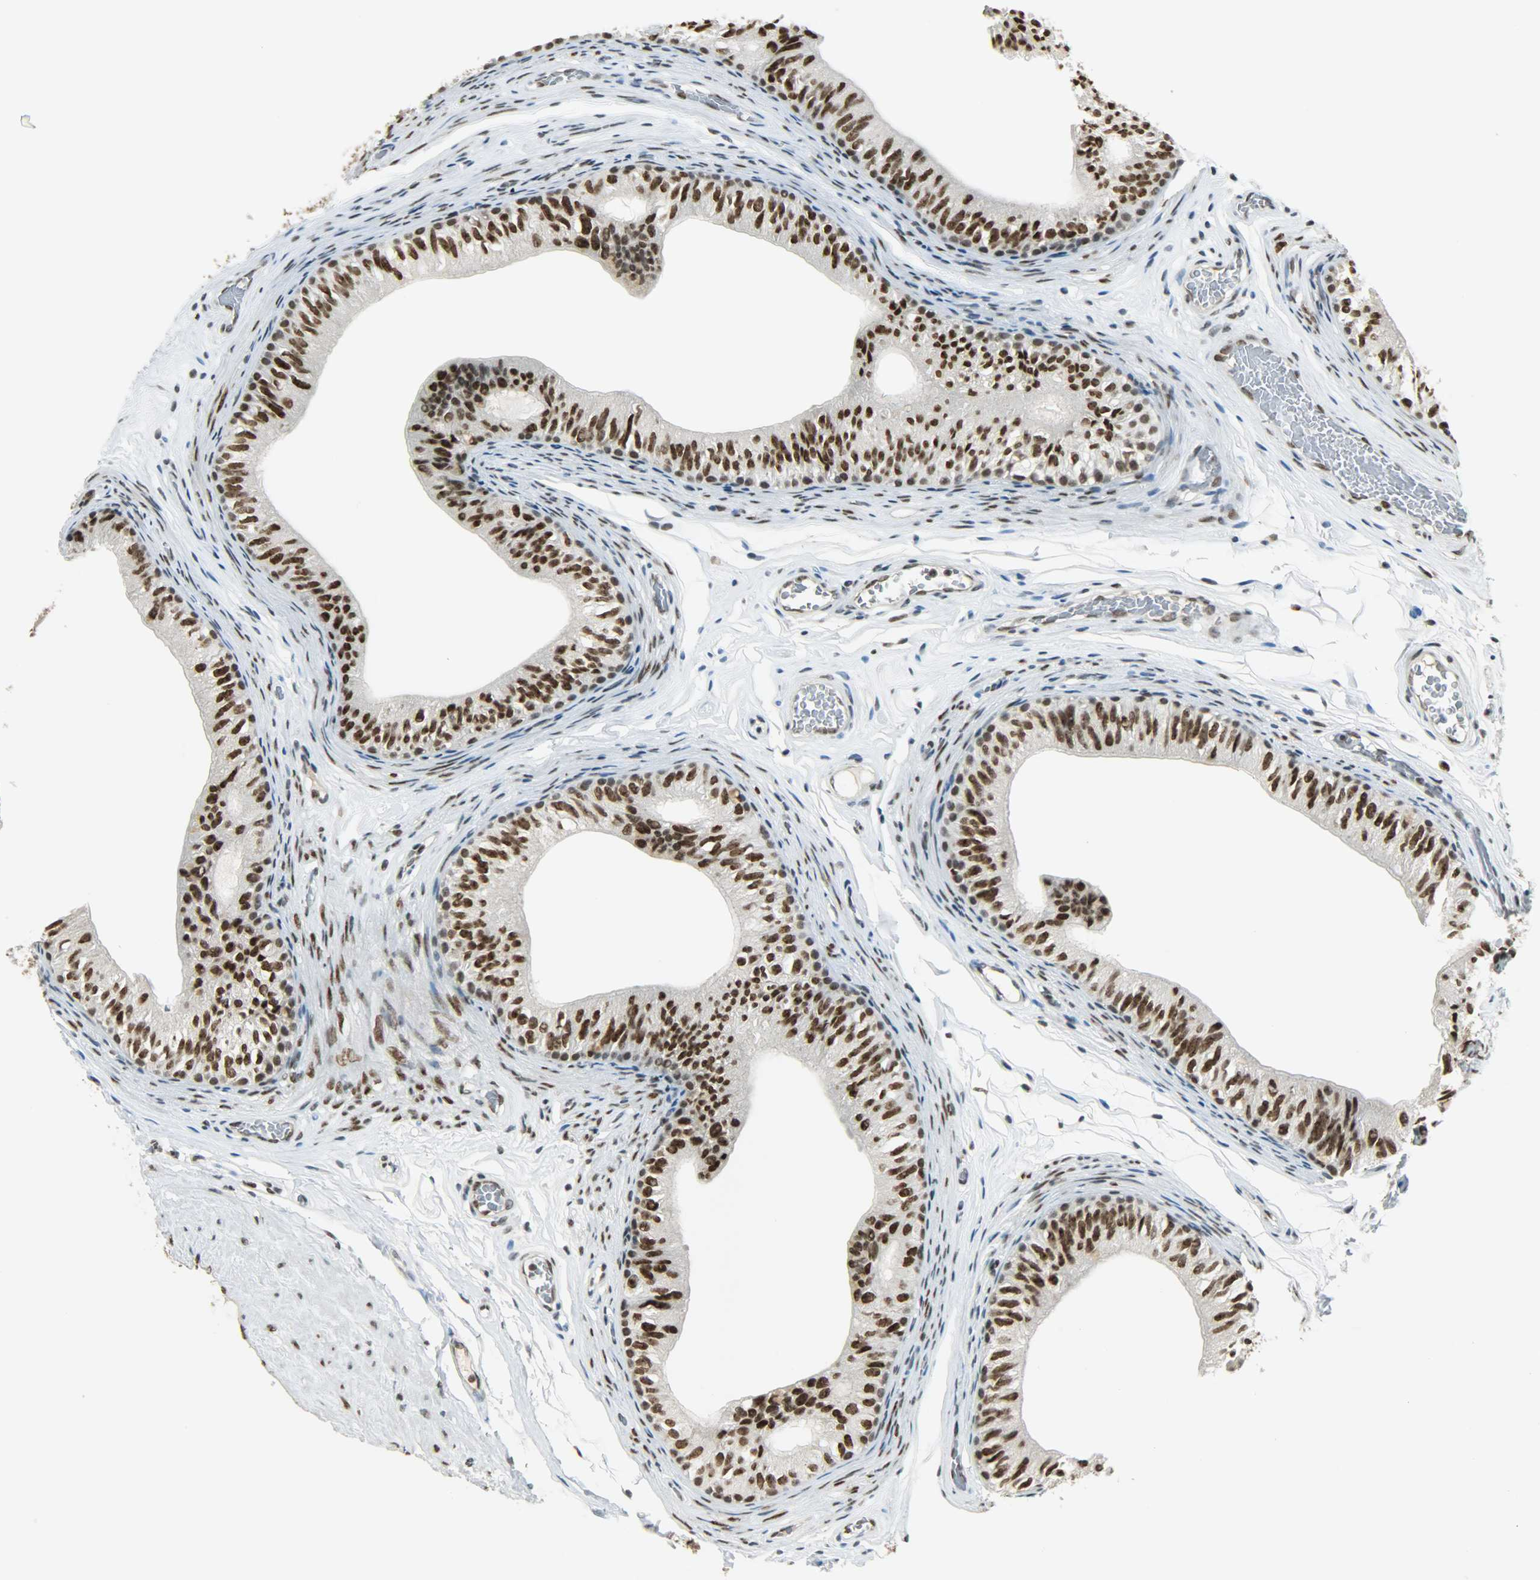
{"staining": {"intensity": "strong", "quantity": ">75%", "location": "nuclear"}, "tissue": "epididymis", "cell_type": "Glandular cells", "image_type": "normal", "snomed": [{"axis": "morphology", "description": "Normal tissue, NOS"}, {"axis": "topography", "description": "Testis"}, {"axis": "topography", "description": "Epididymis"}], "caption": "Immunohistochemical staining of benign human epididymis exhibits high levels of strong nuclear expression in approximately >75% of glandular cells.", "gene": "MYEF2", "patient": {"sex": "male", "age": 36}}